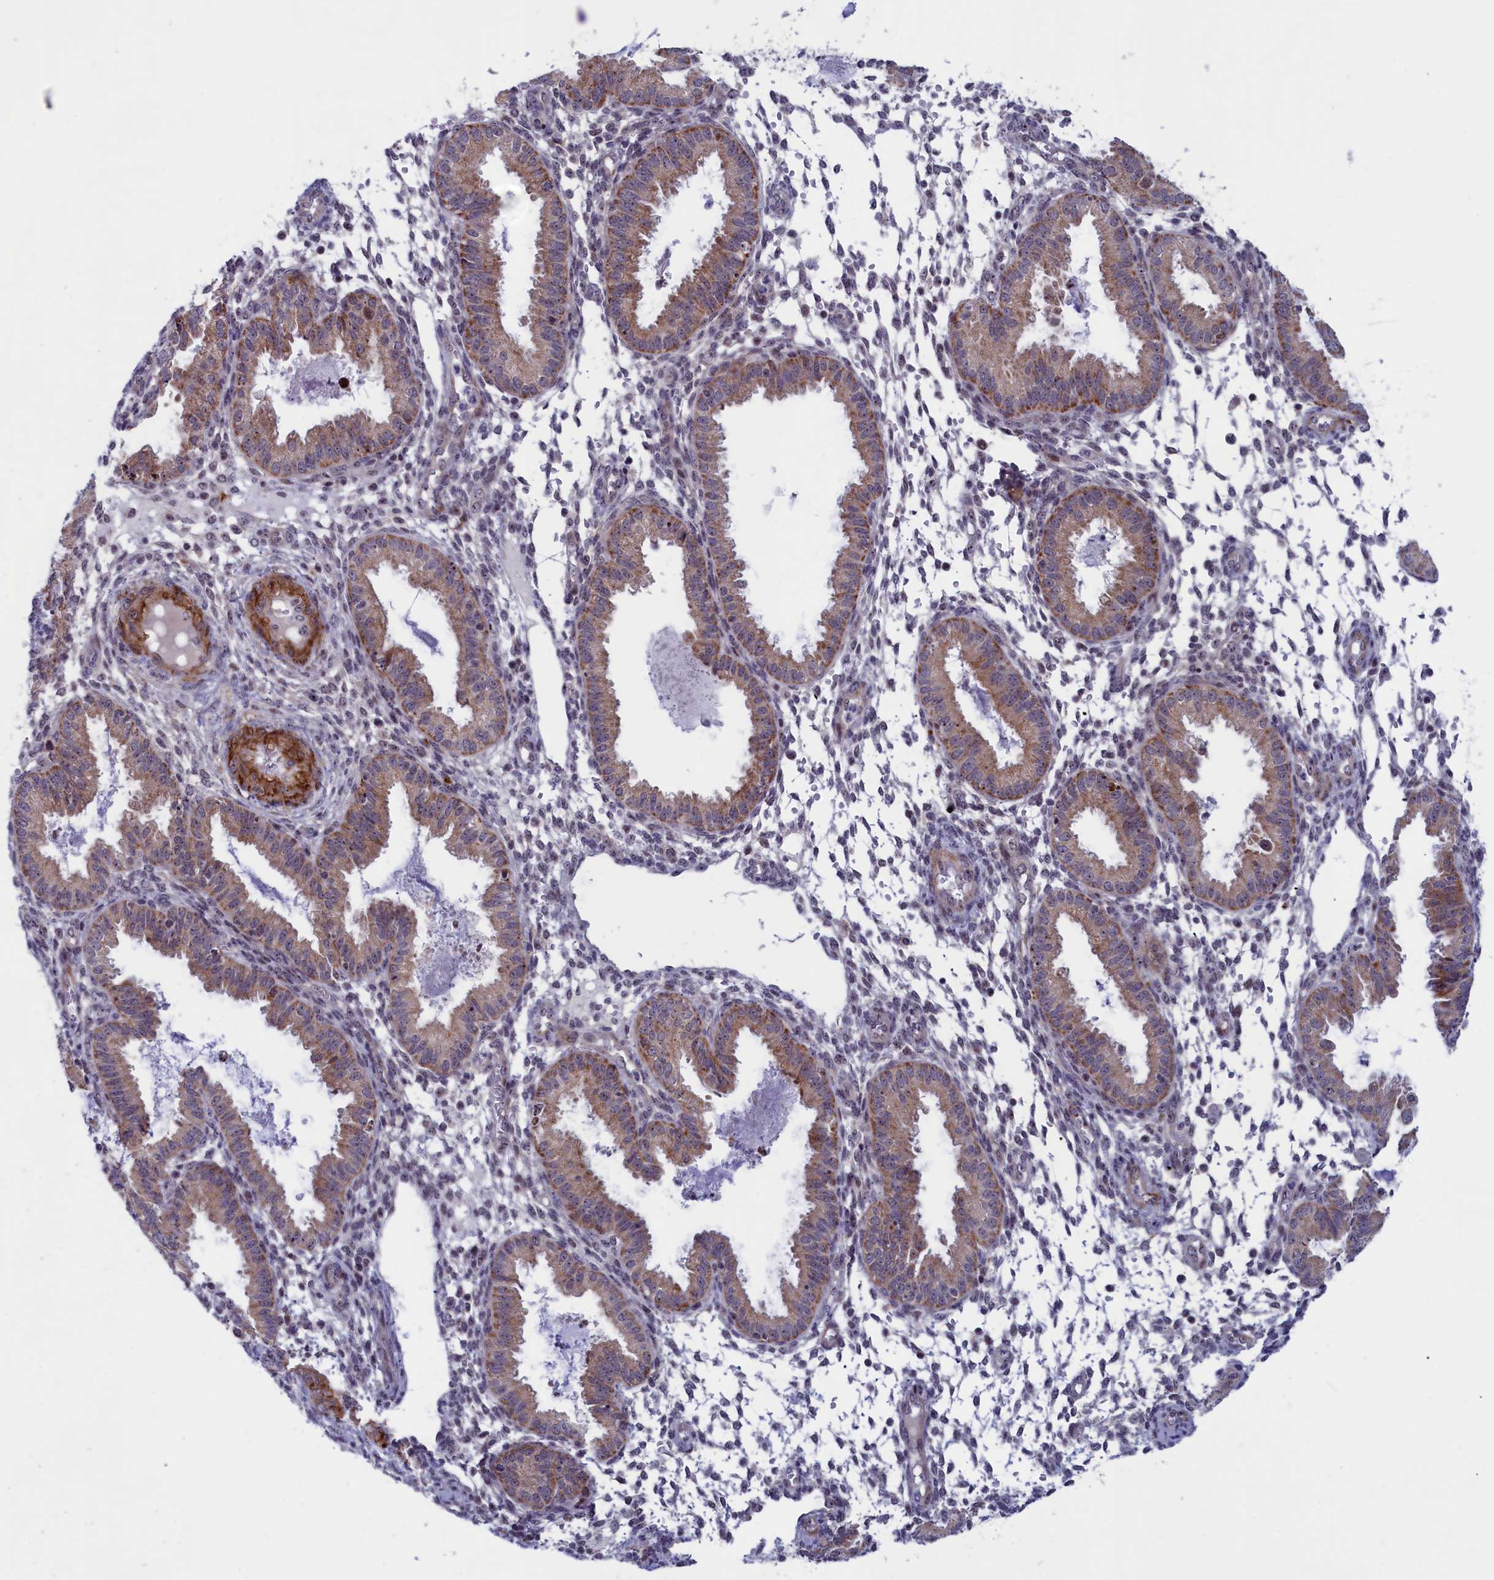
{"staining": {"intensity": "negative", "quantity": "none", "location": "none"}, "tissue": "endometrium", "cell_type": "Cells in endometrial stroma", "image_type": "normal", "snomed": [{"axis": "morphology", "description": "Normal tissue, NOS"}, {"axis": "topography", "description": "Endometrium"}], "caption": "Human endometrium stained for a protein using IHC displays no expression in cells in endometrial stroma.", "gene": "PPAN", "patient": {"sex": "female", "age": 33}}